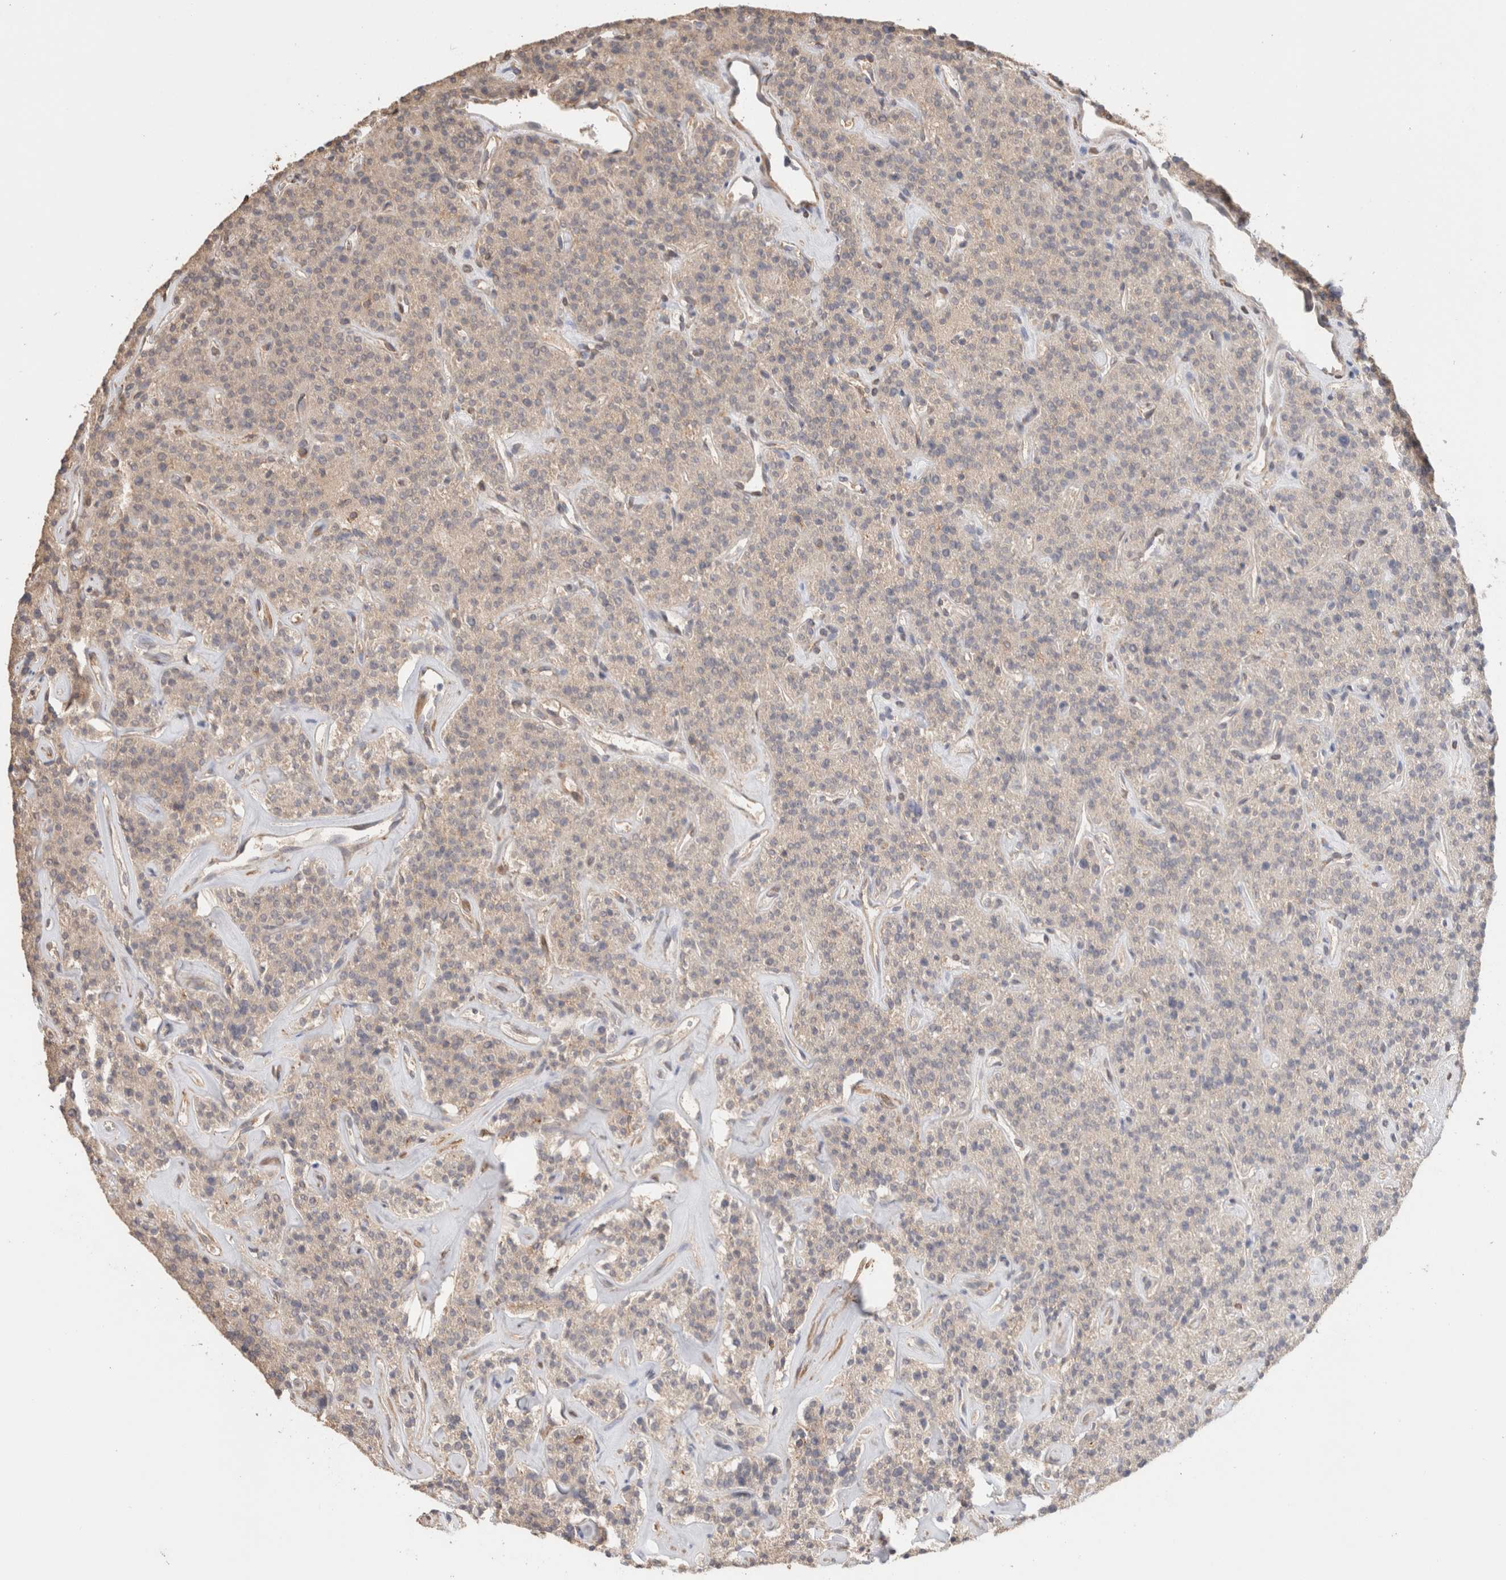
{"staining": {"intensity": "moderate", "quantity": "25%-75%", "location": "cytoplasmic/membranous"}, "tissue": "parathyroid gland", "cell_type": "Glandular cells", "image_type": "normal", "snomed": [{"axis": "morphology", "description": "Normal tissue, NOS"}, {"axis": "topography", "description": "Parathyroid gland"}], "caption": "An immunohistochemistry (IHC) histopathology image of normal tissue is shown. Protein staining in brown highlights moderate cytoplasmic/membranous positivity in parathyroid gland within glandular cells.", "gene": "CFAP418", "patient": {"sex": "male", "age": 46}}